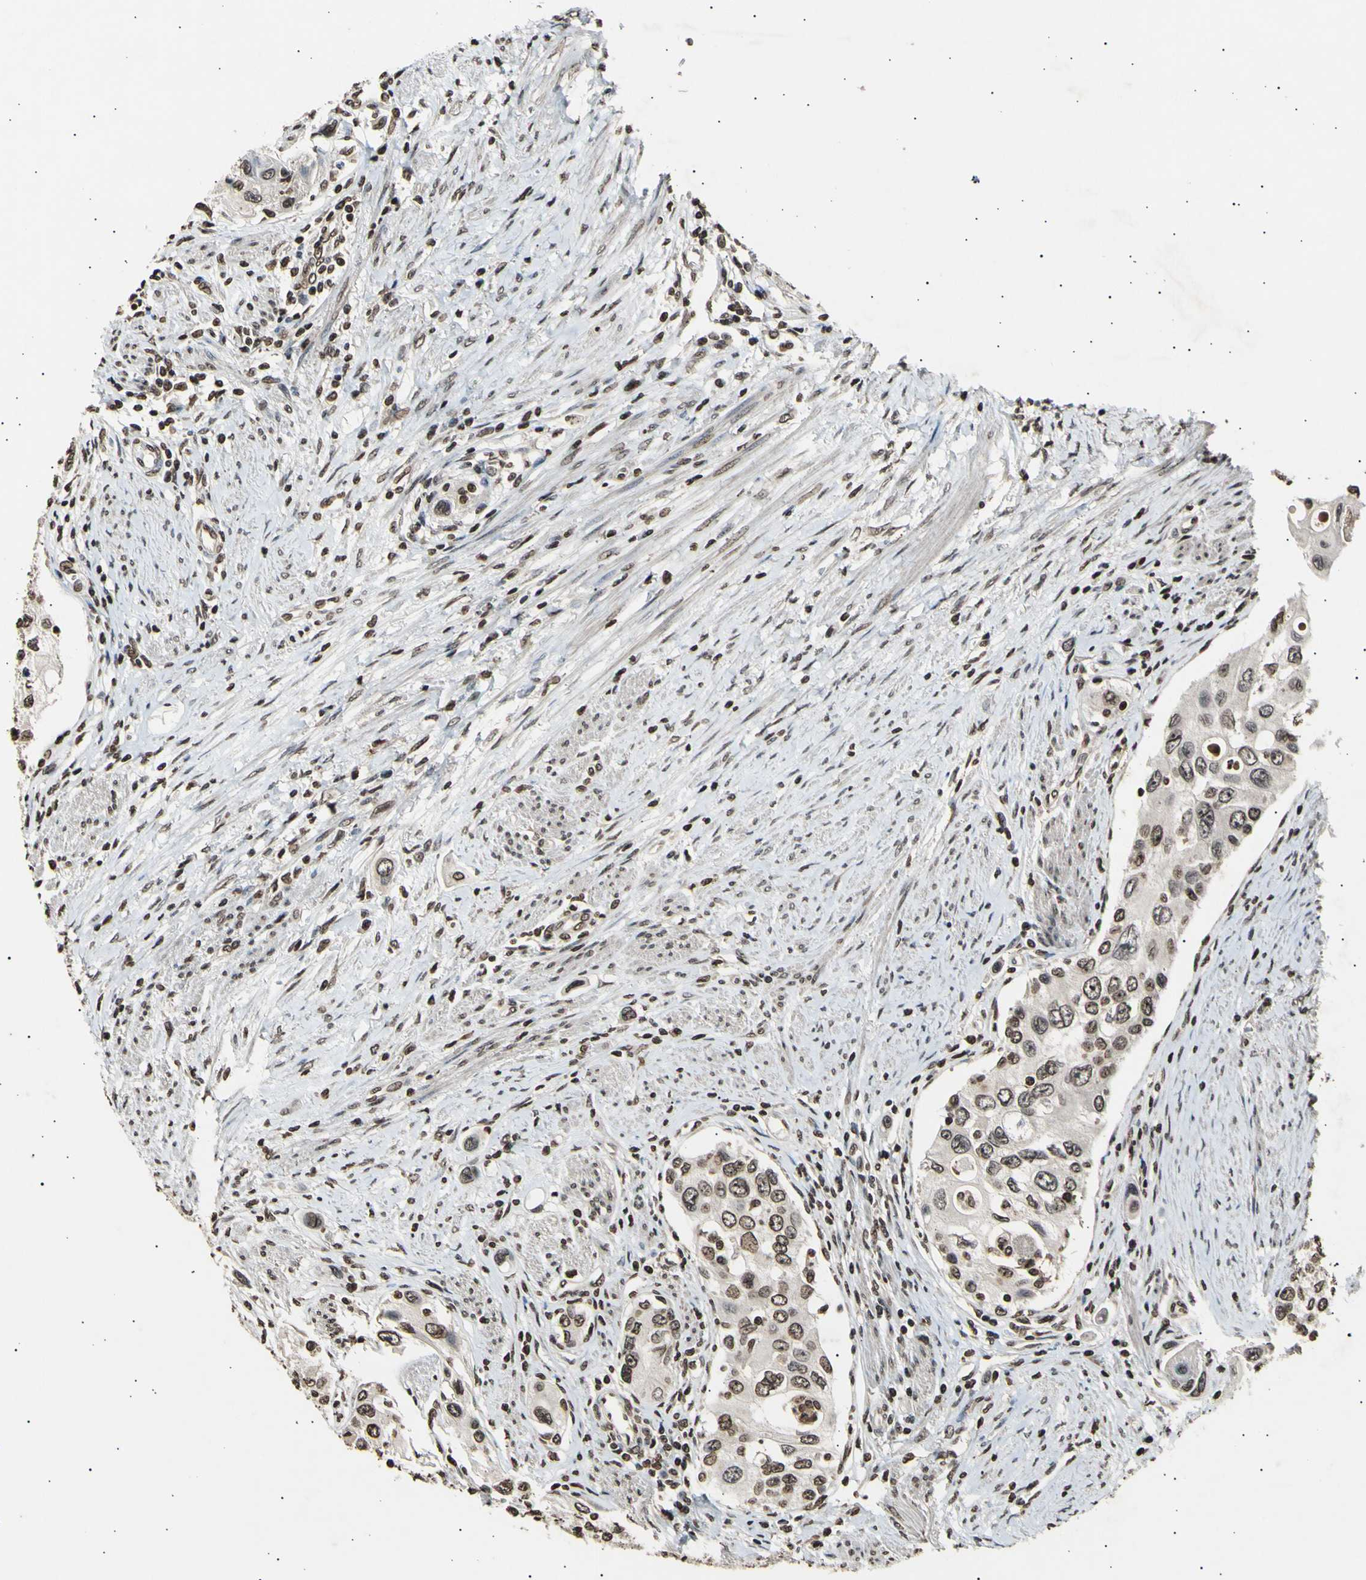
{"staining": {"intensity": "moderate", "quantity": ">75%", "location": "cytoplasmic/membranous,nuclear"}, "tissue": "urothelial cancer", "cell_type": "Tumor cells", "image_type": "cancer", "snomed": [{"axis": "morphology", "description": "Urothelial carcinoma, High grade"}, {"axis": "topography", "description": "Urinary bladder"}], "caption": "Immunohistochemical staining of human urothelial cancer shows medium levels of moderate cytoplasmic/membranous and nuclear protein staining in approximately >75% of tumor cells.", "gene": "ANAPC7", "patient": {"sex": "female", "age": 56}}